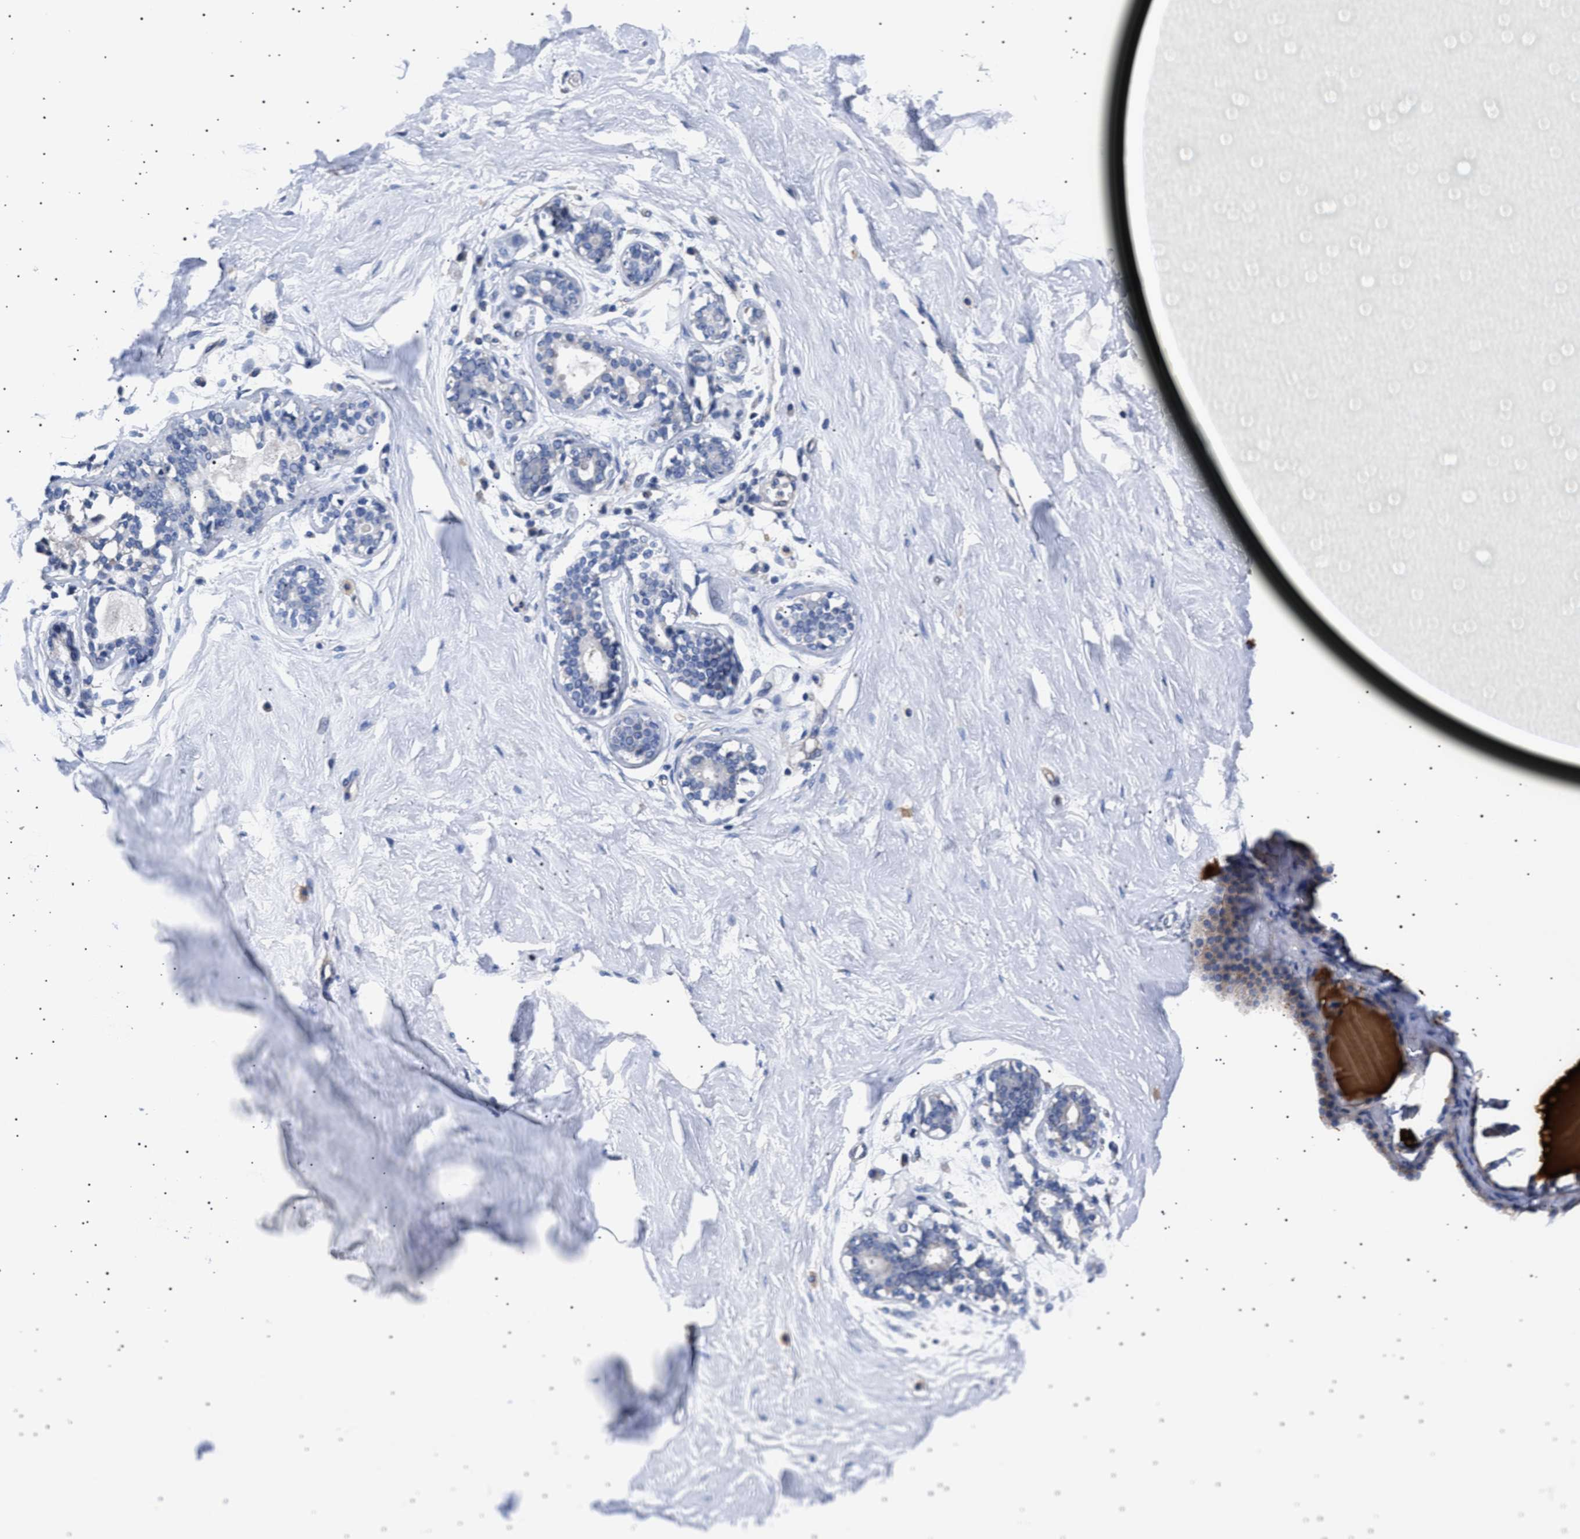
{"staining": {"intensity": "negative", "quantity": "none", "location": "none"}, "tissue": "breast", "cell_type": "Glandular cells", "image_type": "normal", "snomed": [{"axis": "morphology", "description": "Normal tissue, NOS"}, {"axis": "topography", "description": "Breast"}], "caption": "This is a image of immunohistochemistry (IHC) staining of normal breast, which shows no positivity in glandular cells.", "gene": "HEMGN", "patient": {"sex": "female", "age": 23}}